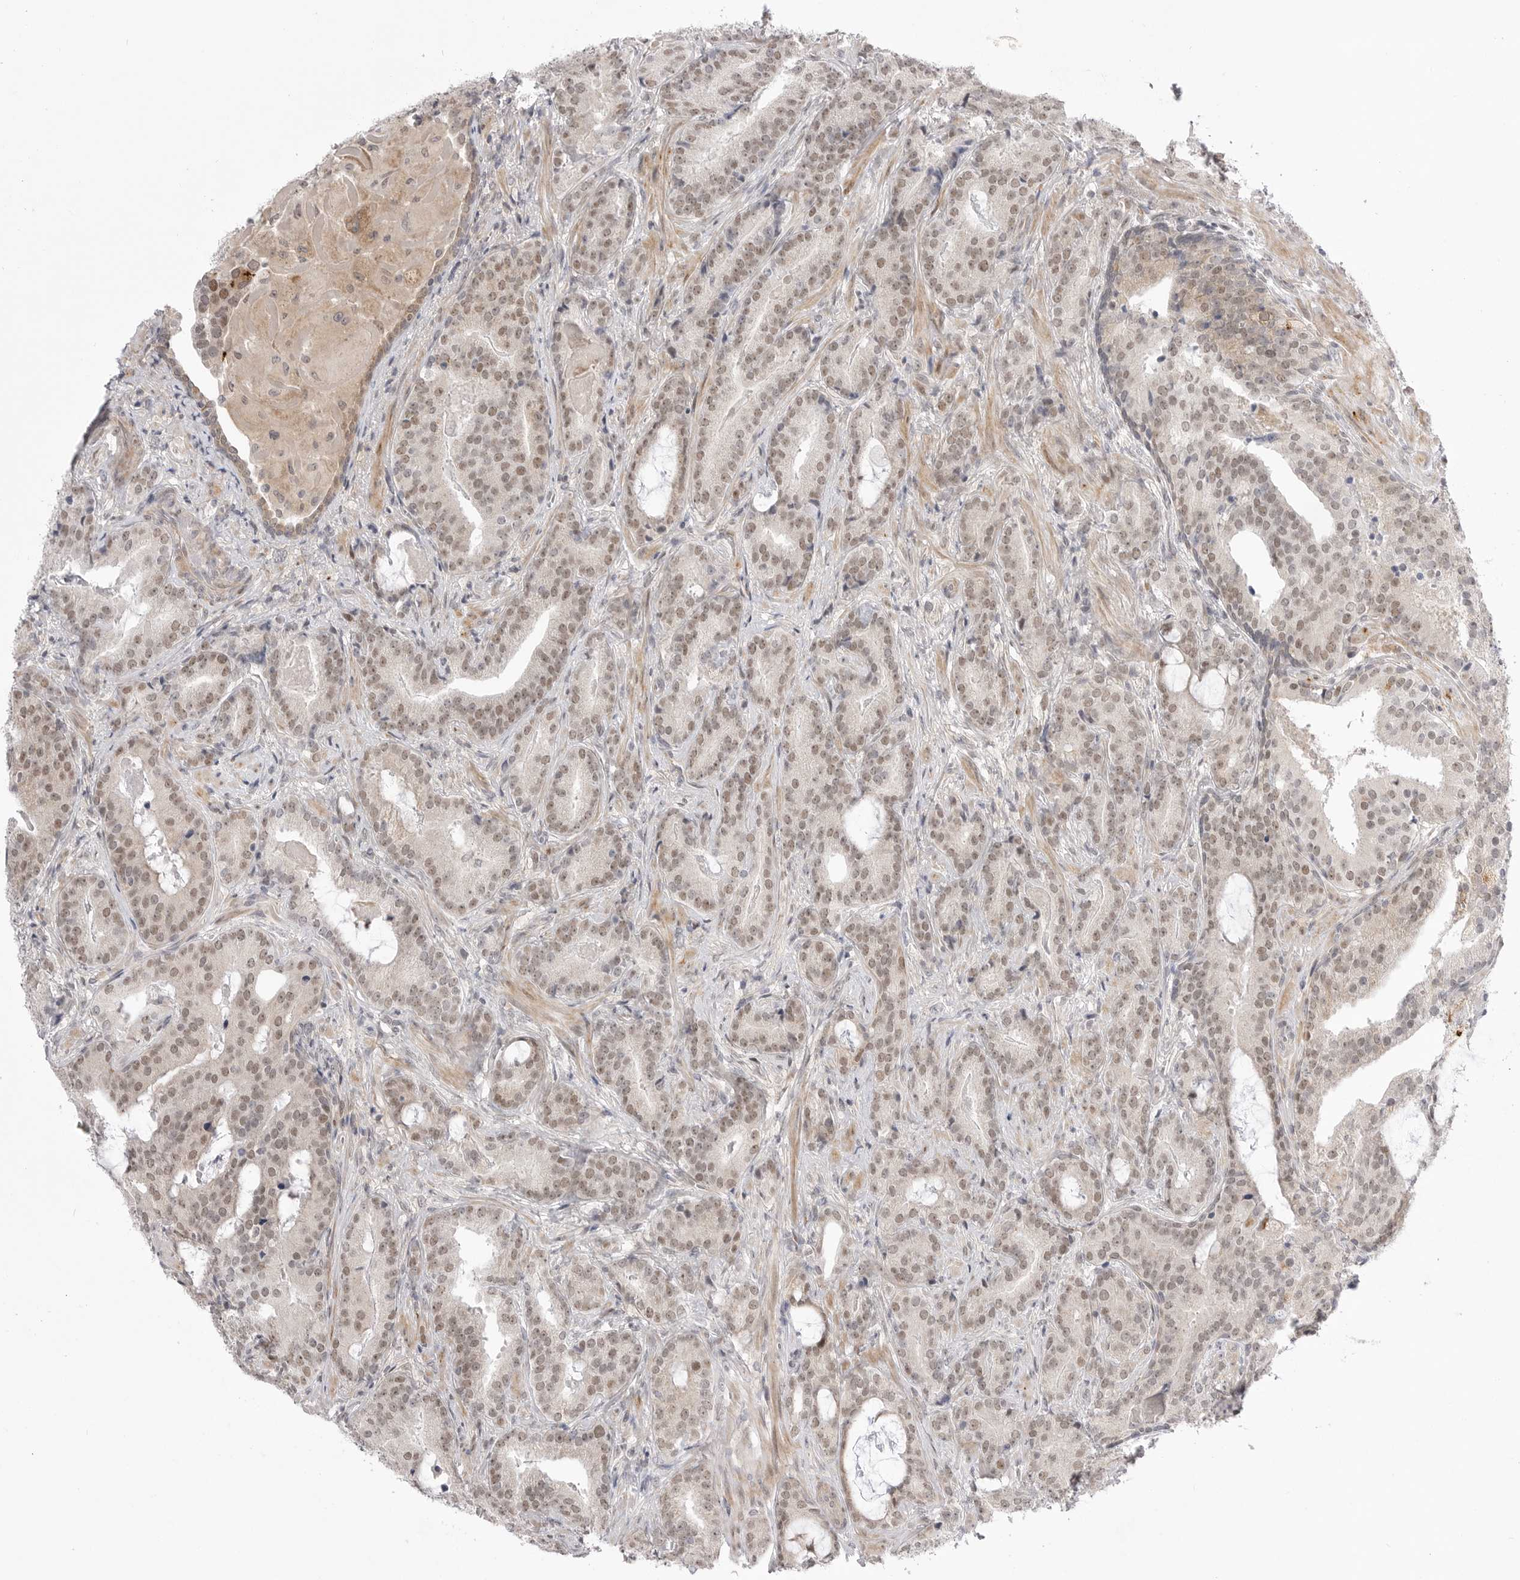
{"staining": {"intensity": "weak", "quantity": ">75%", "location": "nuclear"}, "tissue": "prostate cancer", "cell_type": "Tumor cells", "image_type": "cancer", "snomed": [{"axis": "morphology", "description": "Adenocarcinoma, Low grade"}, {"axis": "topography", "description": "Prostate"}], "caption": "A high-resolution photomicrograph shows immunohistochemistry (IHC) staining of prostate cancer, which shows weak nuclear expression in approximately >75% of tumor cells. (Brightfield microscopy of DAB IHC at high magnification).", "gene": "GGT6", "patient": {"sex": "male", "age": 67}}